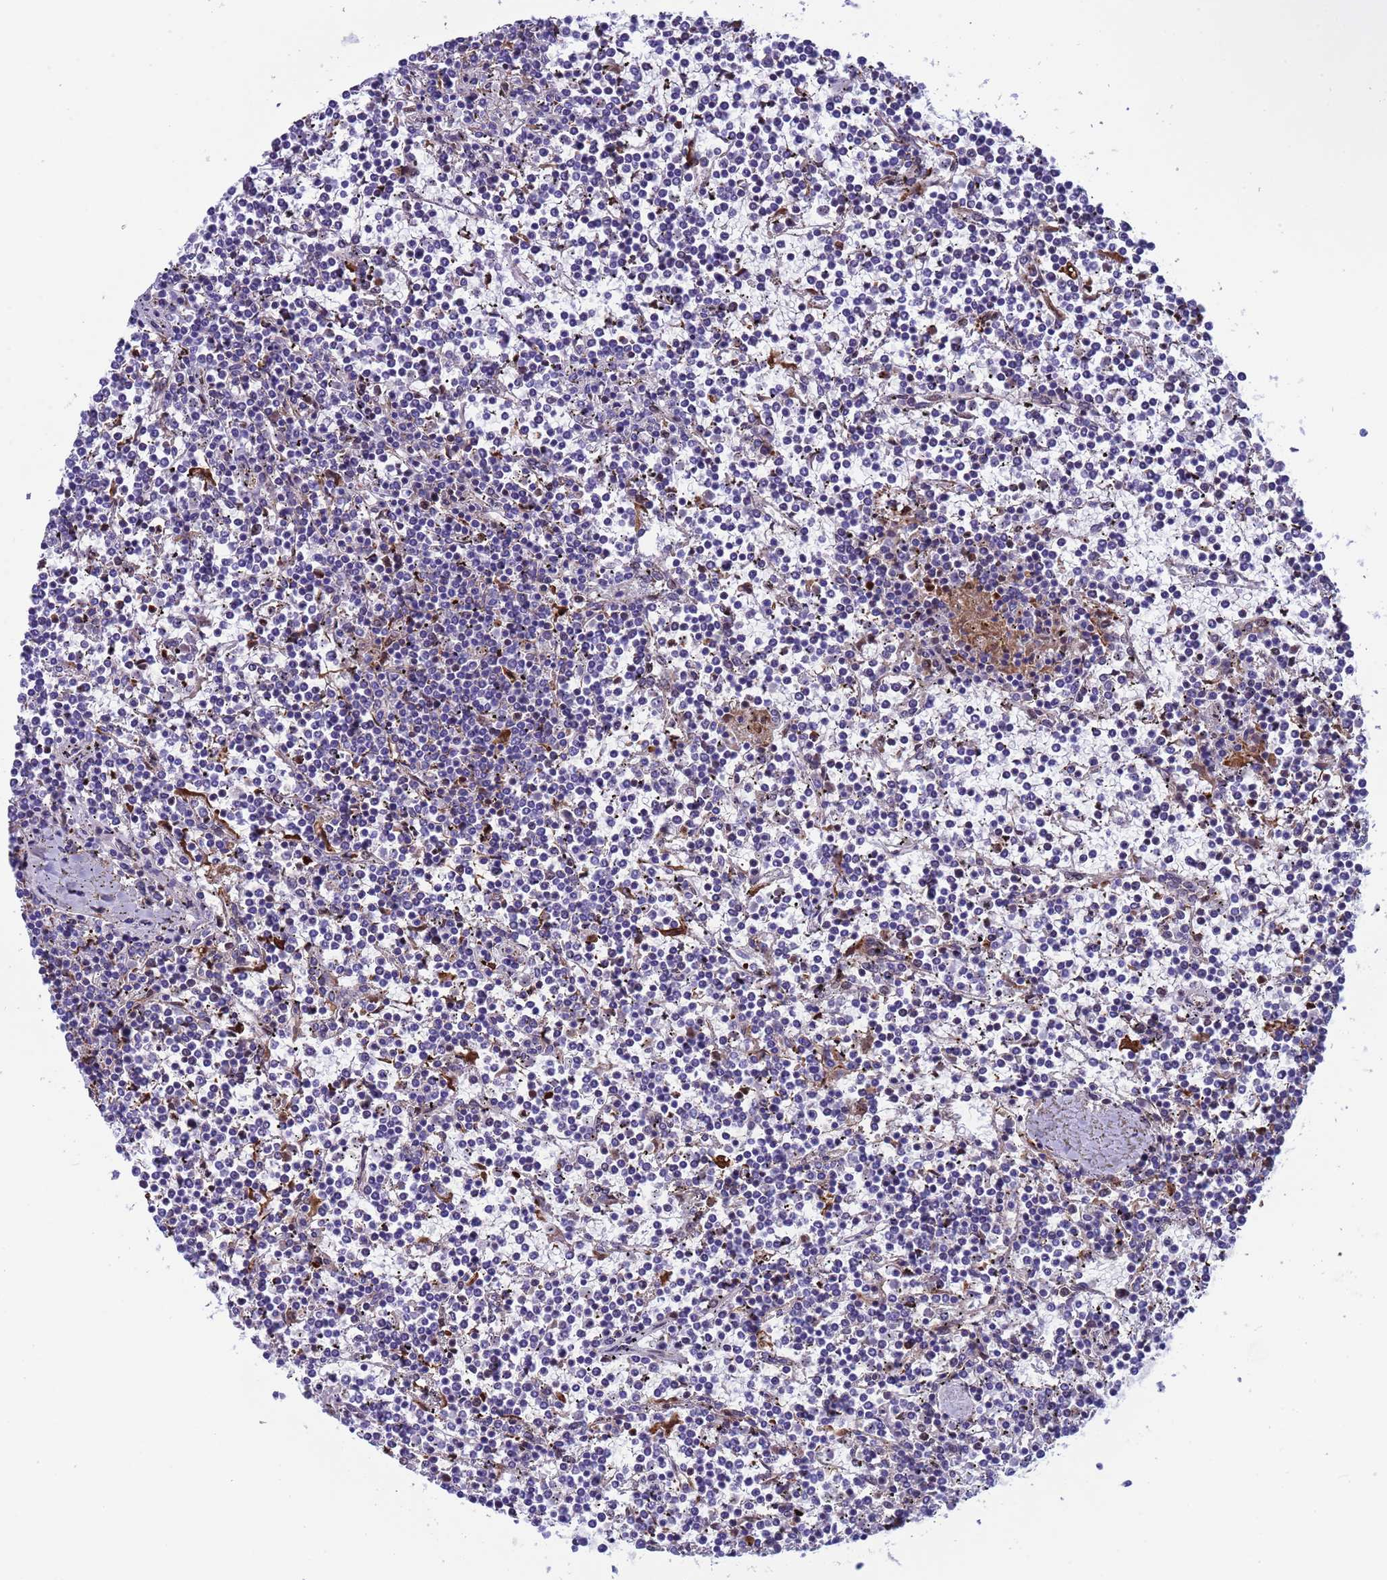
{"staining": {"intensity": "negative", "quantity": "none", "location": "none"}, "tissue": "lymphoma", "cell_type": "Tumor cells", "image_type": "cancer", "snomed": [{"axis": "morphology", "description": "Malignant lymphoma, non-Hodgkin's type, Low grade"}, {"axis": "topography", "description": "Spleen"}], "caption": "Immunohistochemical staining of malignant lymphoma, non-Hodgkin's type (low-grade) exhibits no significant positivity in tumor cells.", "gene": "POP5", "patient": {"sex": "female", "age": 19}}